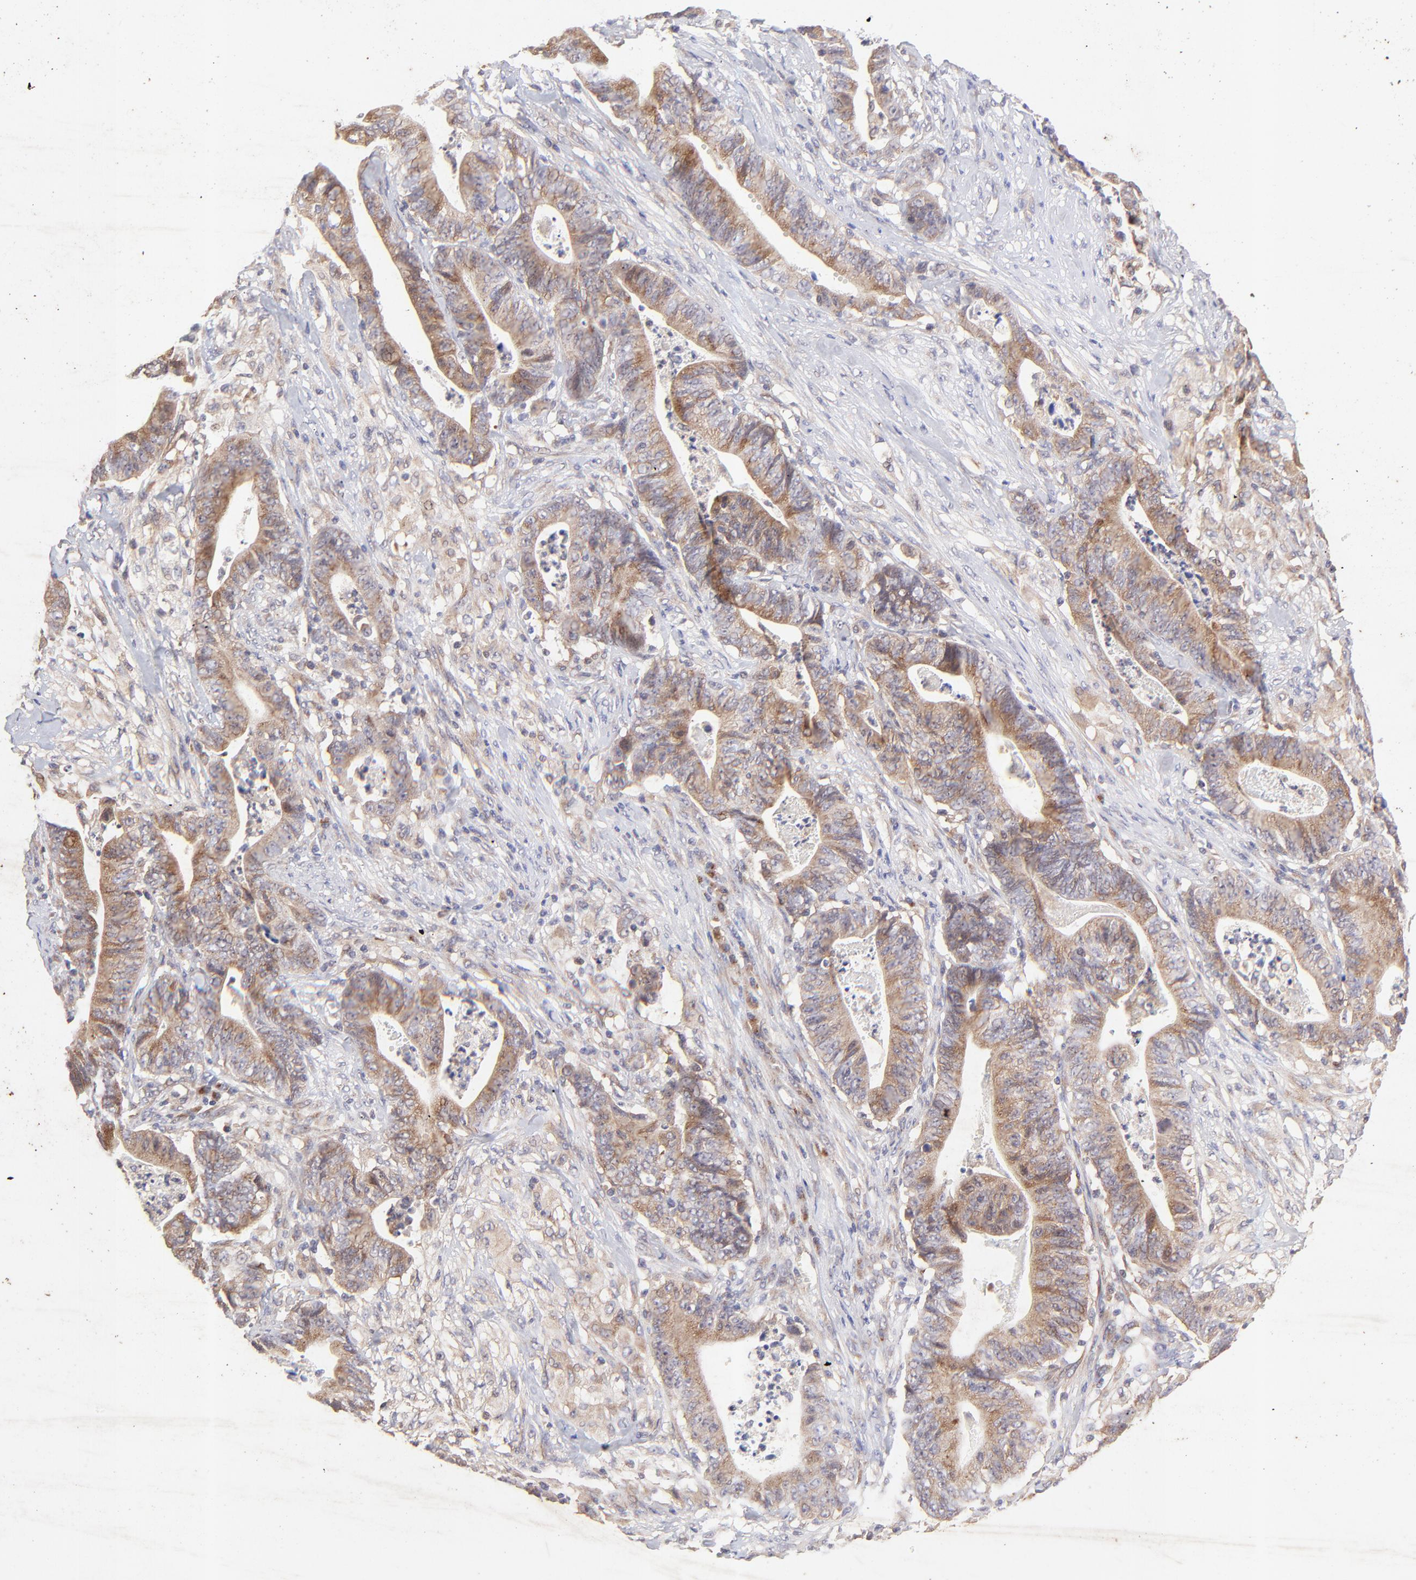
{"staining": {"intensity": "moderate", "quantity": ">75%", "location": "nuclear"}, "tissue": "stomach cancer", "cell_type": "Tumor cells", "image_type": "cancer", "snomed": [{"axis": "morphology", "description": "Adenocarcinoma, NOS"}, {"axis": "topography", "description": "Stomach, lower"}], "caption": "There is medium levels of moderate nuclear expression in tumor cells of stomach adenocarcinoma, as demonstrated by immunohistochemical staining (brown color).", "gene": "TNRC6B", "patient": {"sex": "female", "age": 86}}